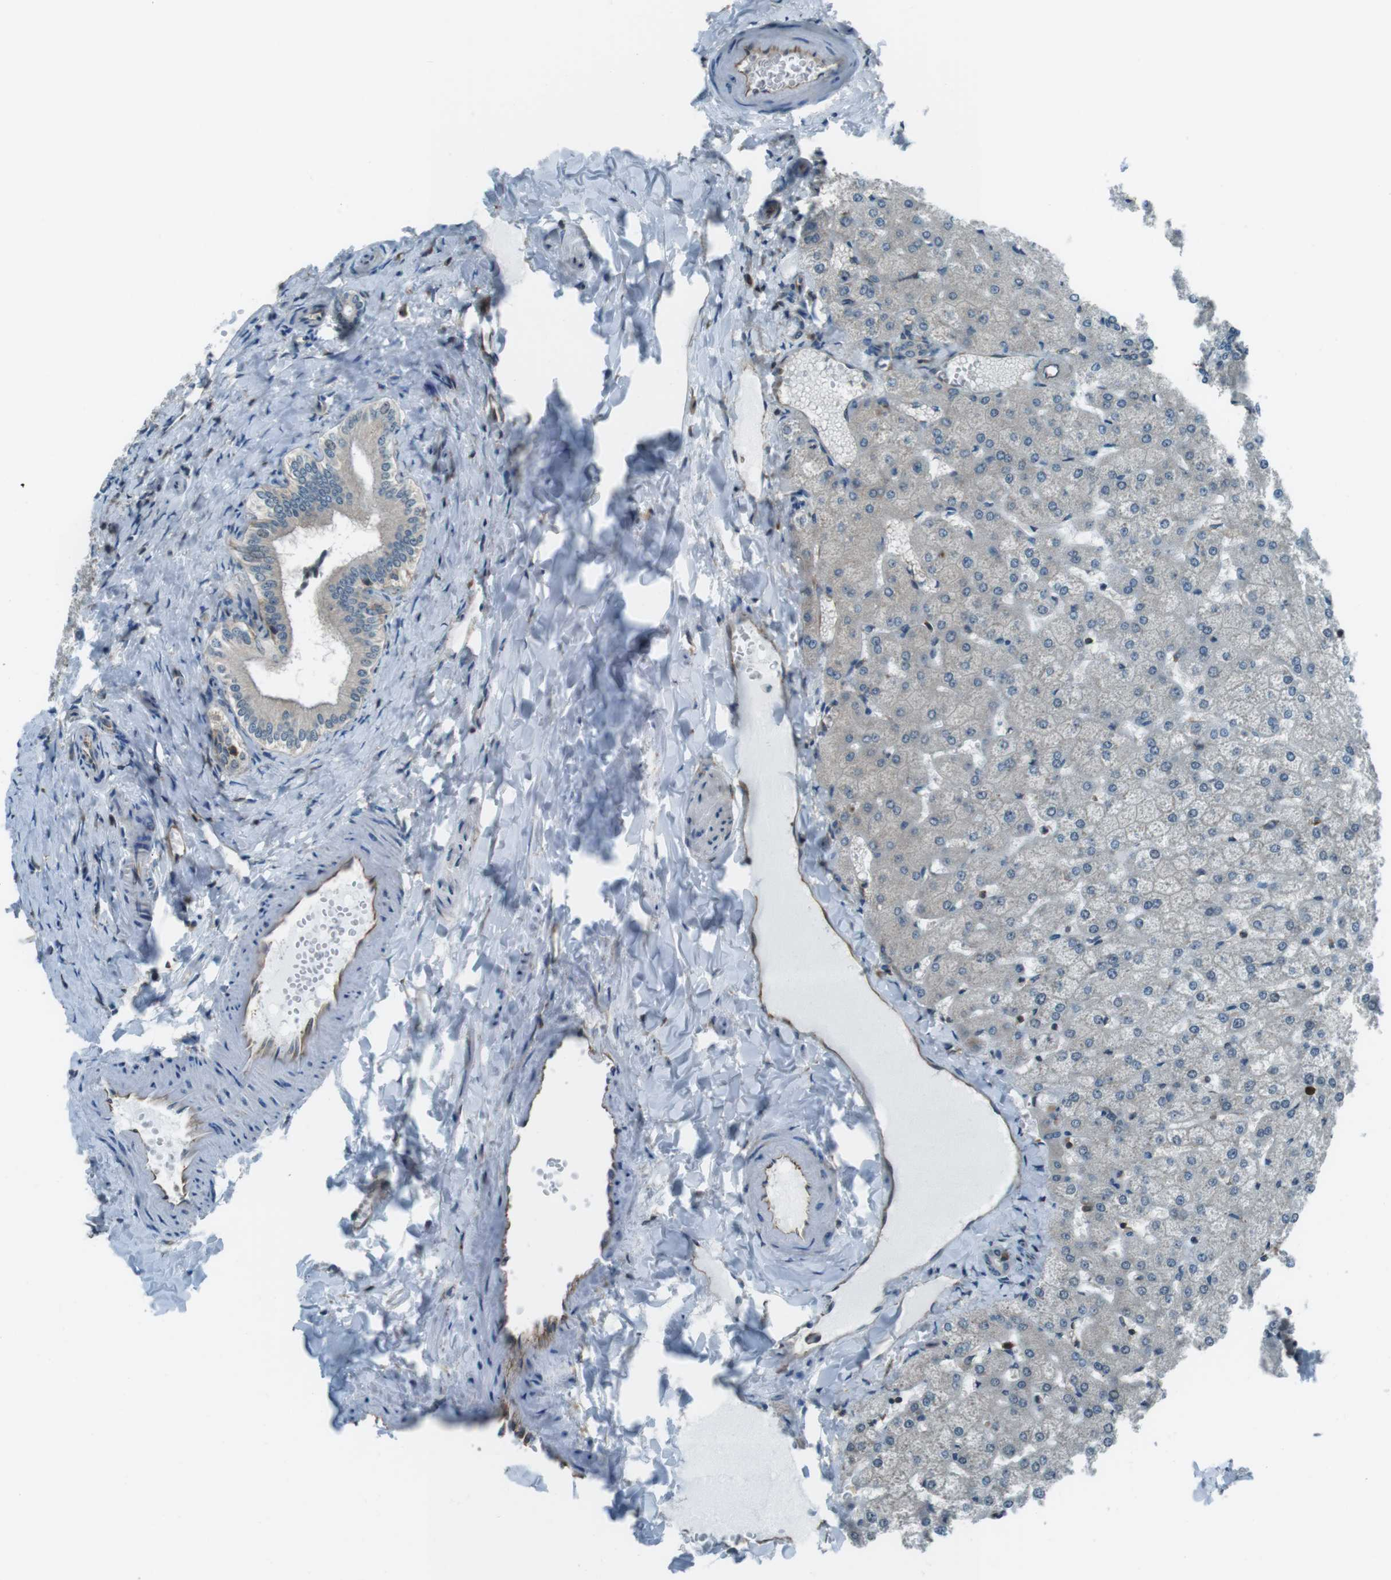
{"staining": {"intensity": "negative", "quantity": "none", "location": "none"}, "tissue": "liver", "cell_type": "Cholangiocytes", "image_type": "normal", "snomed": [{"axis": "morphology", "description": "Normal tissue, NOS"}, {"axis": "topography", "description": "Liver"}], "caption": "This is an IHC image of benign human liver. There is no expression in cholangiocytes.", "gene": "PA2G4", "patient": {"sex": "female", "age": 32}}